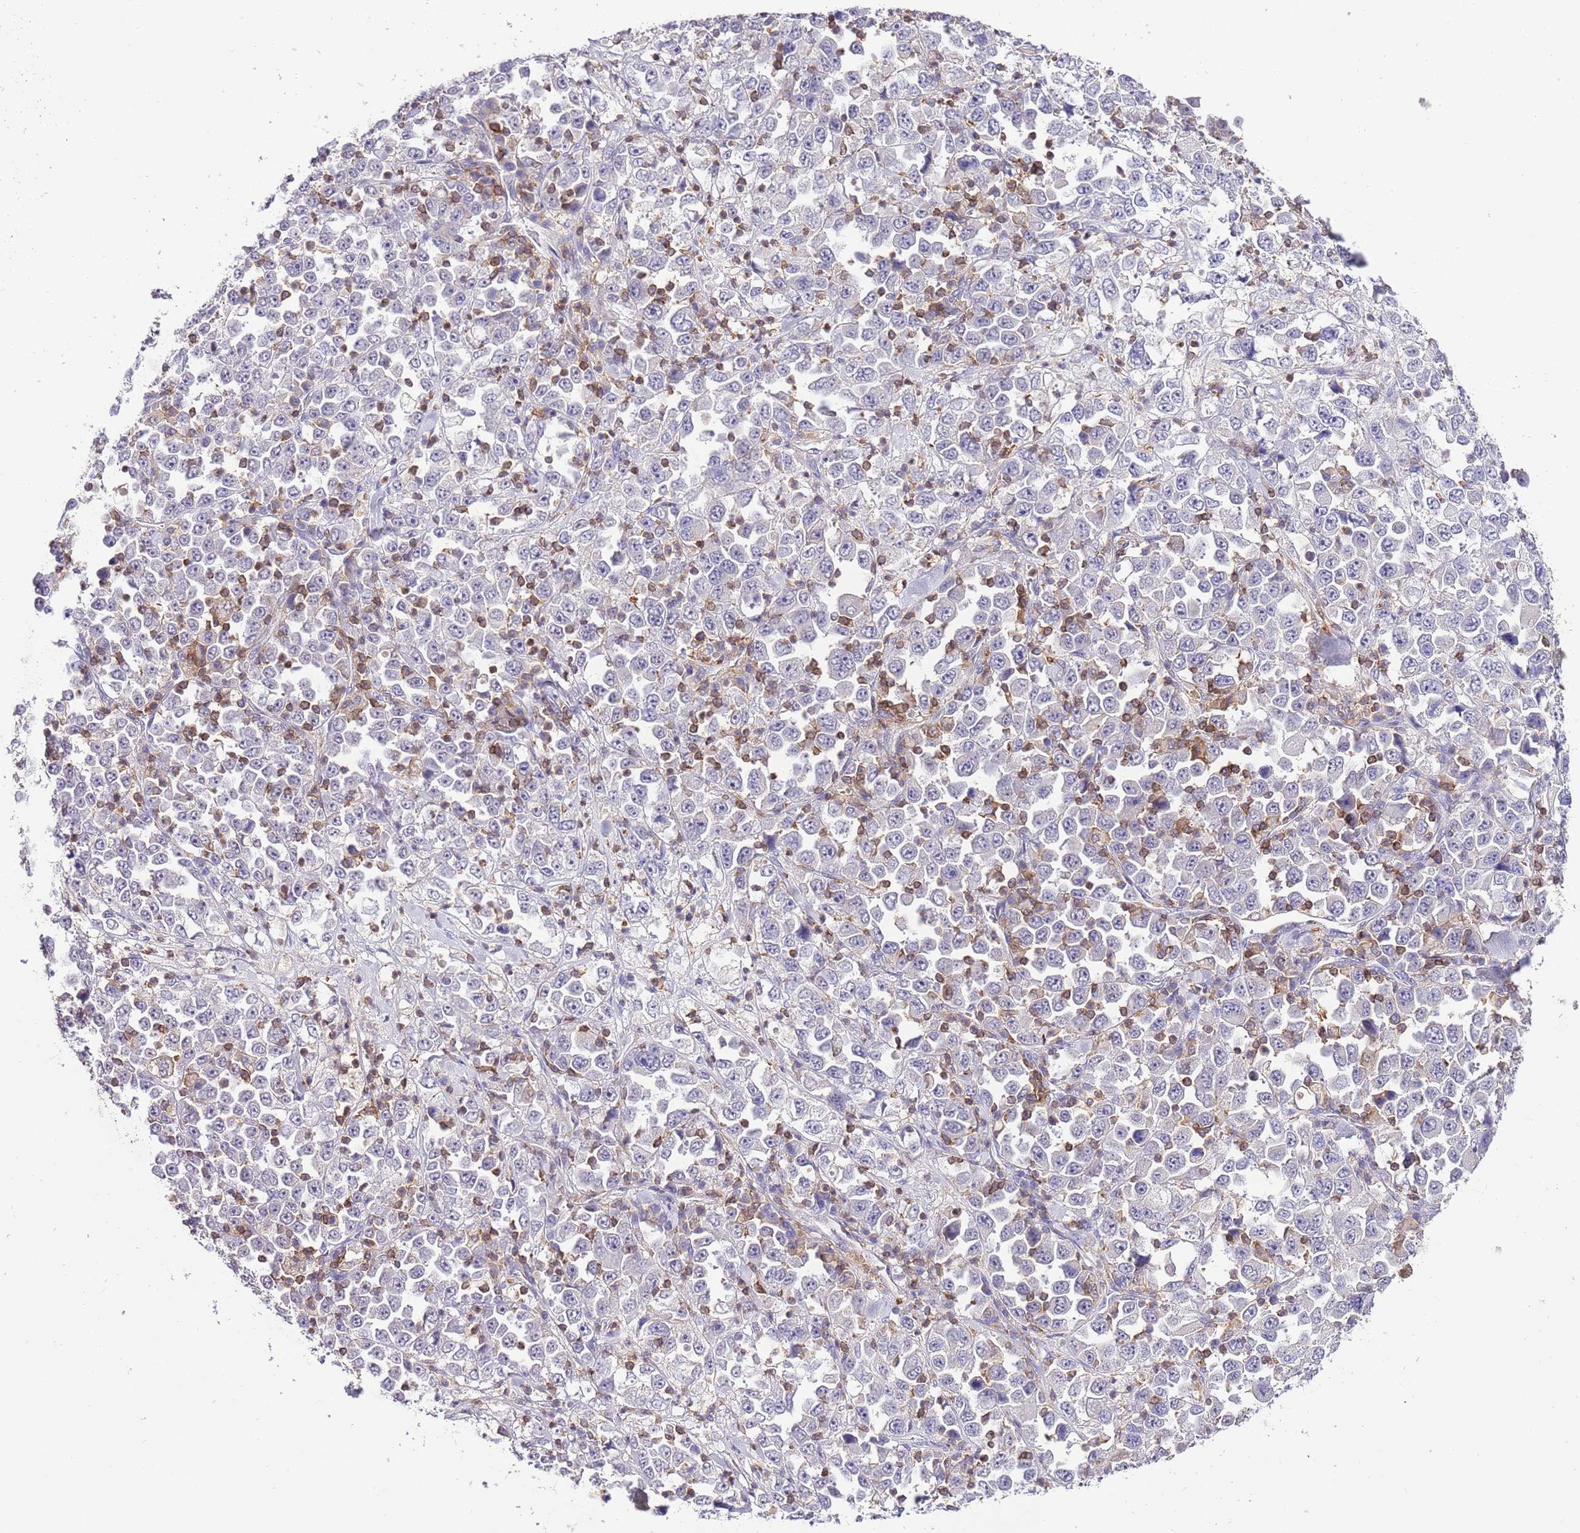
{"staining": {"intensity": "negative", "quantity": "none", "location": "none"}, "tissue": "stomach cancer", "cell_type": "Tumor cells", "image_type": "cancer", "snomed": [{"axis": "morphology", "description": "Normal tissue, NOS"}, {"axis": "morphology", "description": "Adenocarcinoma, NOS"}, {"axis": "topography", "description": "Stomach, upper"}, {"axis": "topography", "description": "Stomach"}], "caption": "IHC histopathology image of stomach adenocarcinoma stained for a protein (brown), which displays no positivity in tumor cells.", "gene": "EFHD1", "patient": {"sex": "male", "age": 59}}